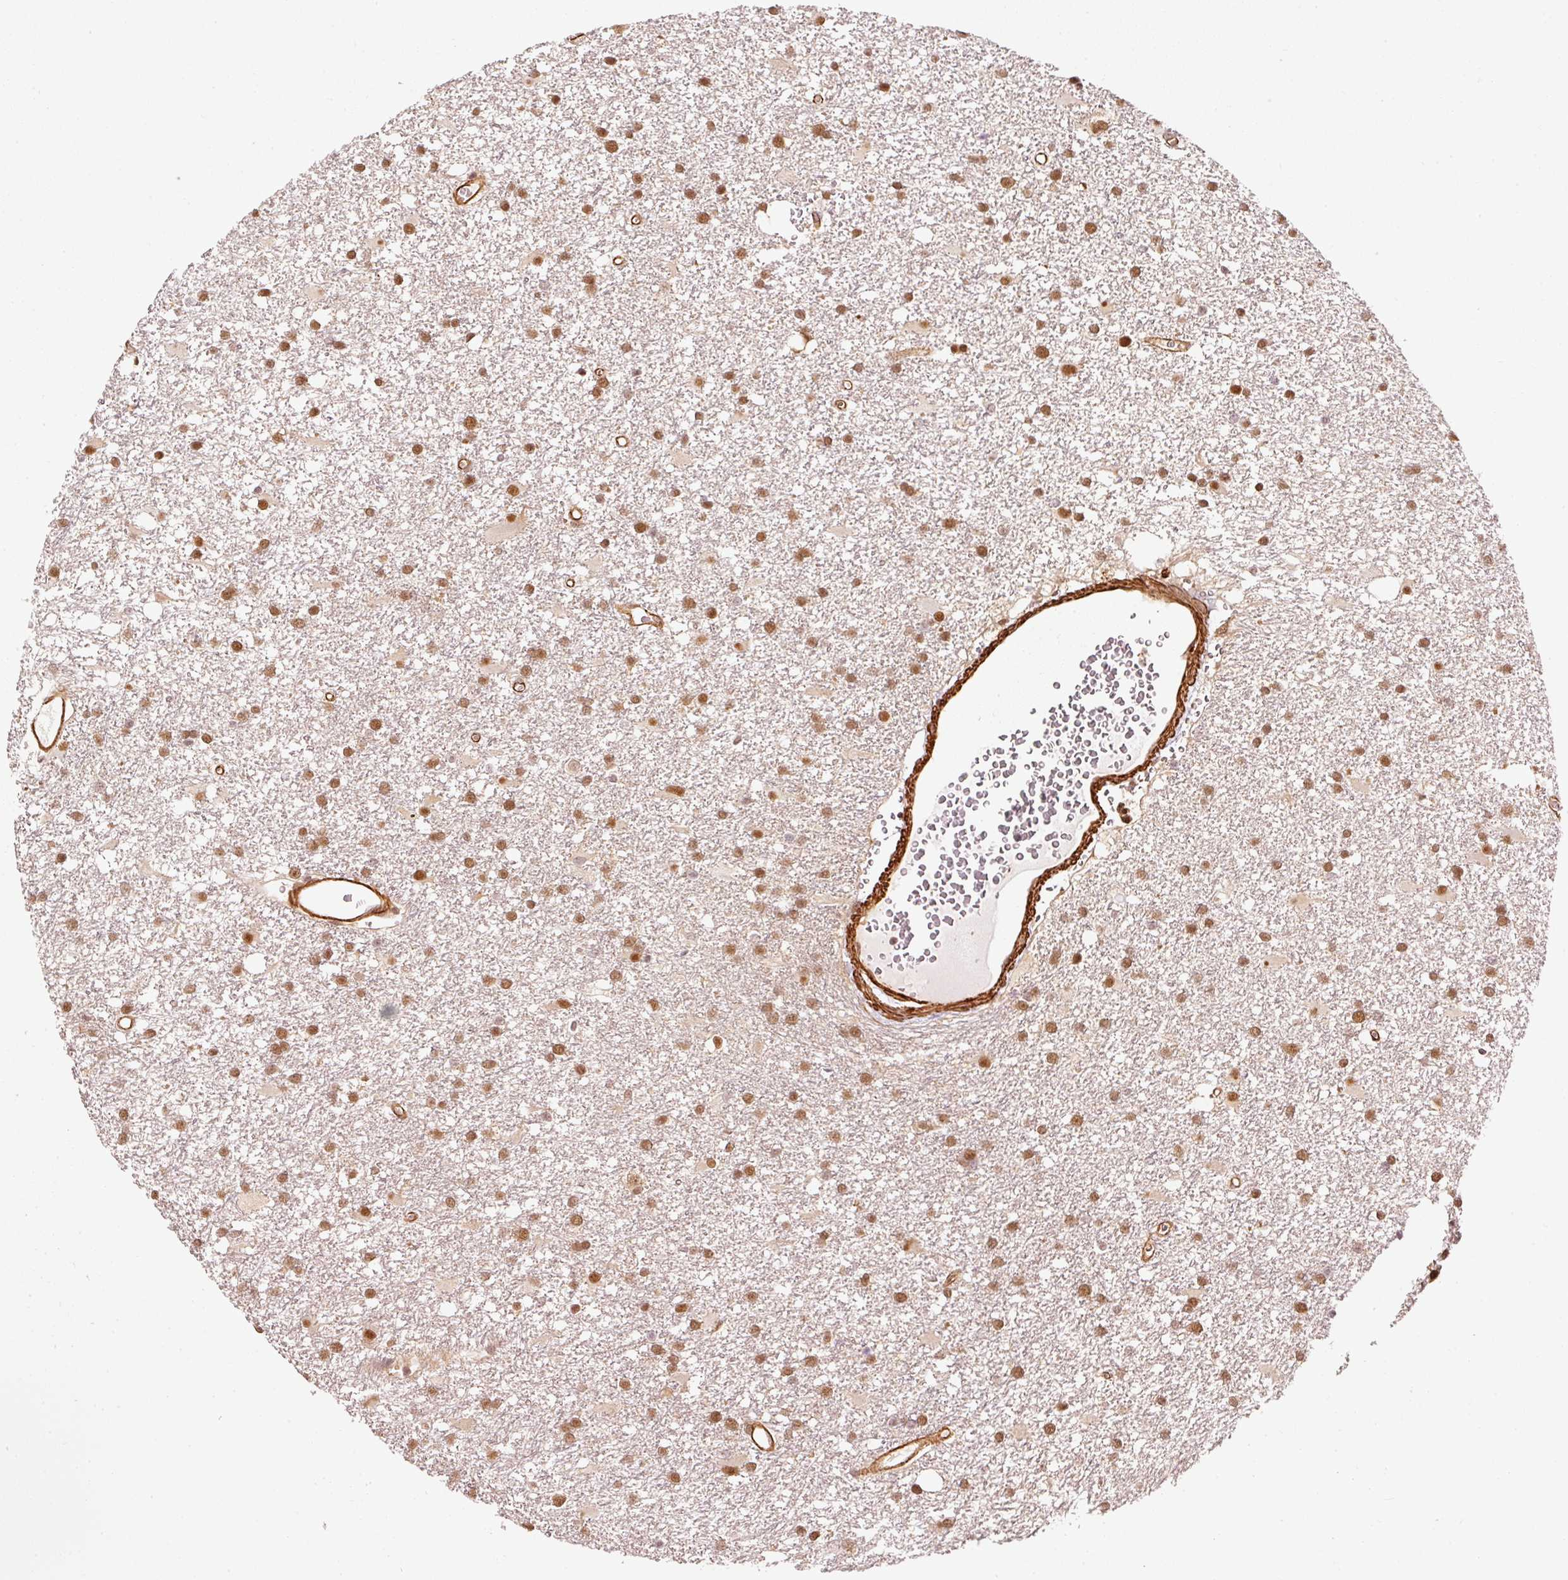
{"staining": {"intensity": "moderate", "quantity": ">75%", "location": "nuclear"}, "tissue": "glioma", "cell_type": "Tumor cells", "image_type": "cancer", "snomed": [{"axis": "morphology", "description": "Glioma, malignant, High grade"}, {"axis": "topography", "description": "Brain"}], "caption": "Immunohistochemical staining of human glioma reveals medium levels of moderate nuclear positivity in about >75% of tumor cells.", "gene": "PSMD1", "patient": {"sex": "male", "age": 48}}